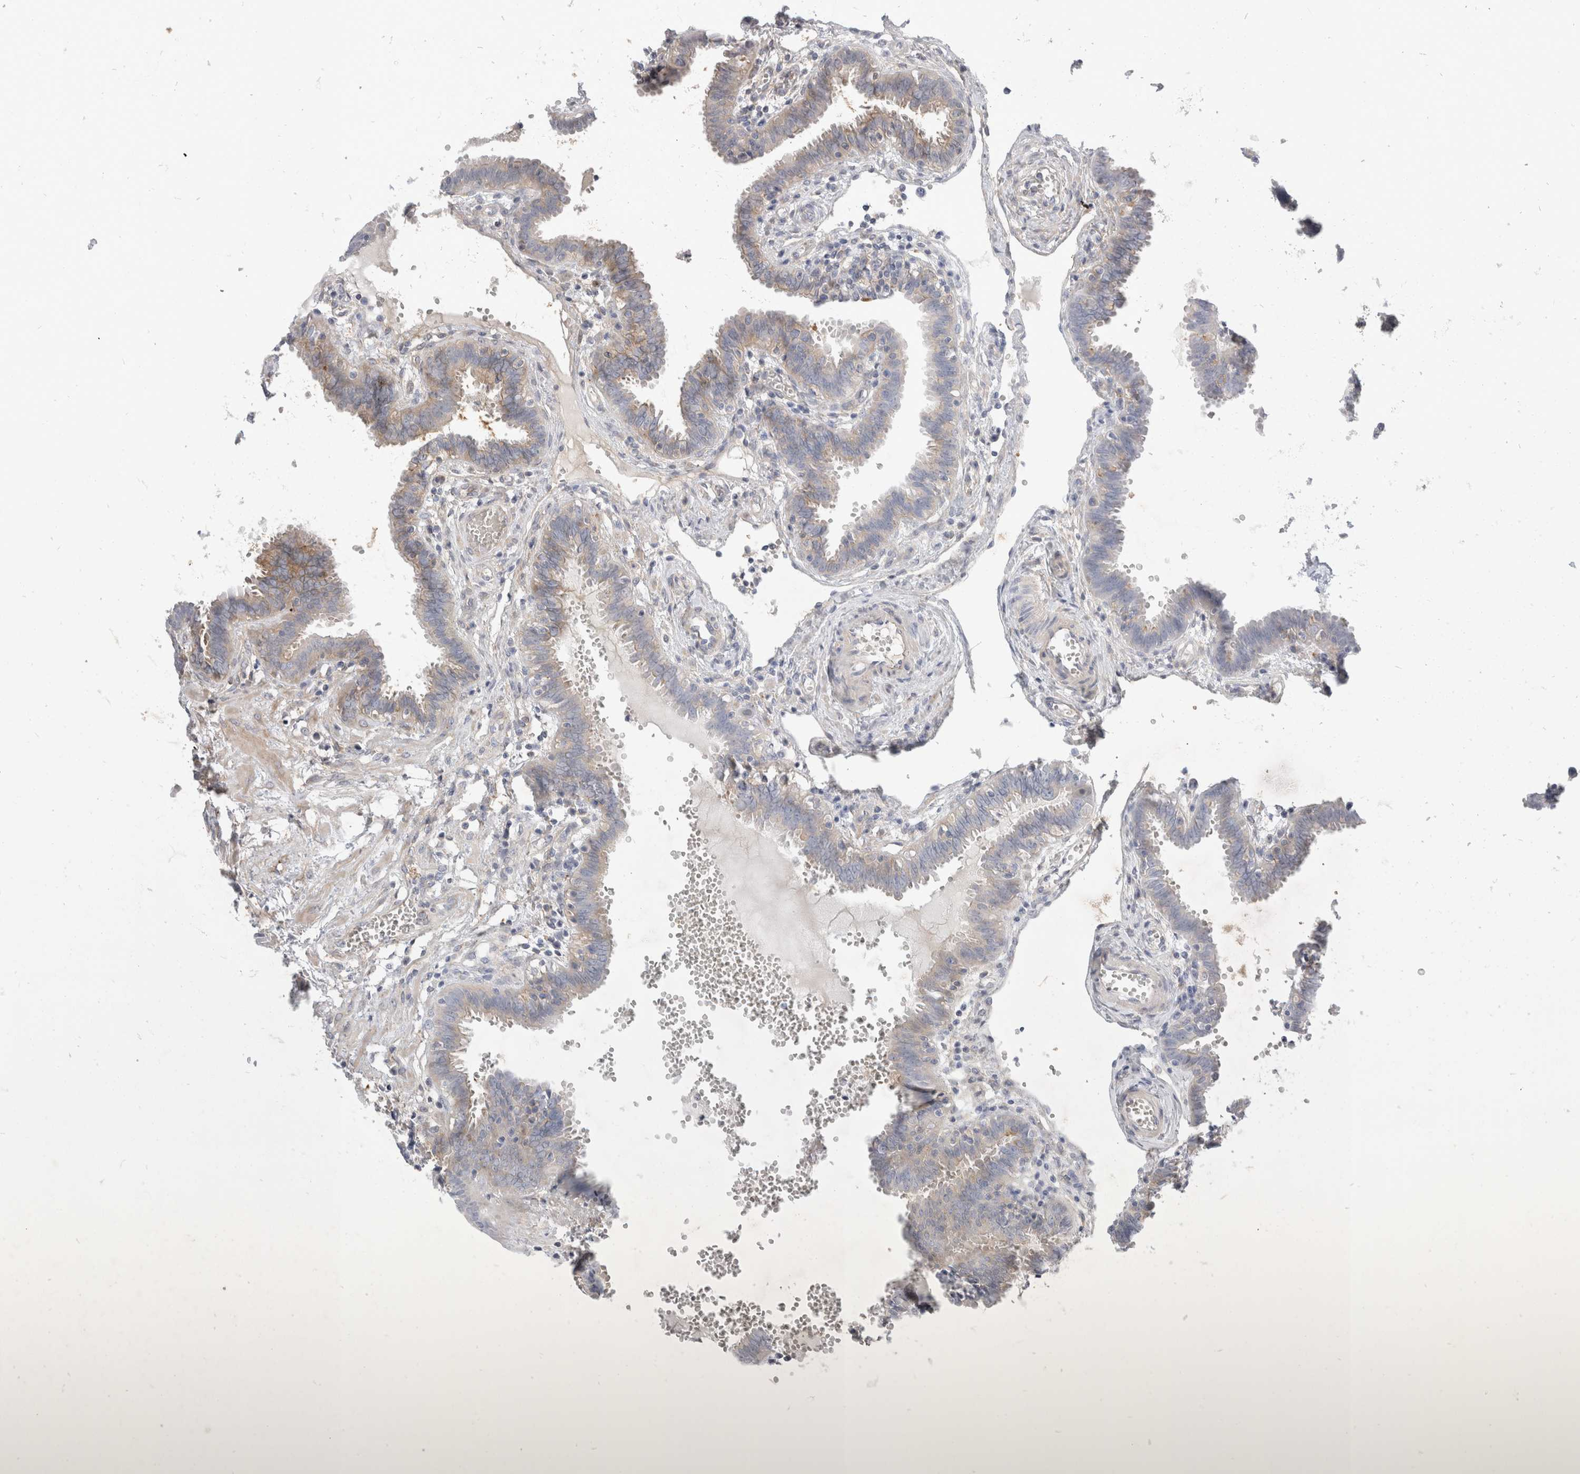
{"staining": {"intensity": "weak", "quantity": ">75%", "location": "cytoplasmic/membranous"}, "tissue": "fallopian tube", "cell_type": "Glandular cells", "image_type": "normal", "snomed": [{"axis": "morphology", "description": "Normal tissue, NOS"}, {"axis": "topography", "description": "Fallopian tube"}, {"axis": "topography", "description": "Placenta"}], "caption": "Brown immunohistochemical staining in benign human fallopian tube reveals weak cytoplasmic/membranous positivity in approximately >75% of glandular cells. (DAB IHC with brightfield microscopy, high magnification).", "gene": "TOM1L2", "patient": {"sex": "female", "age": 32}}